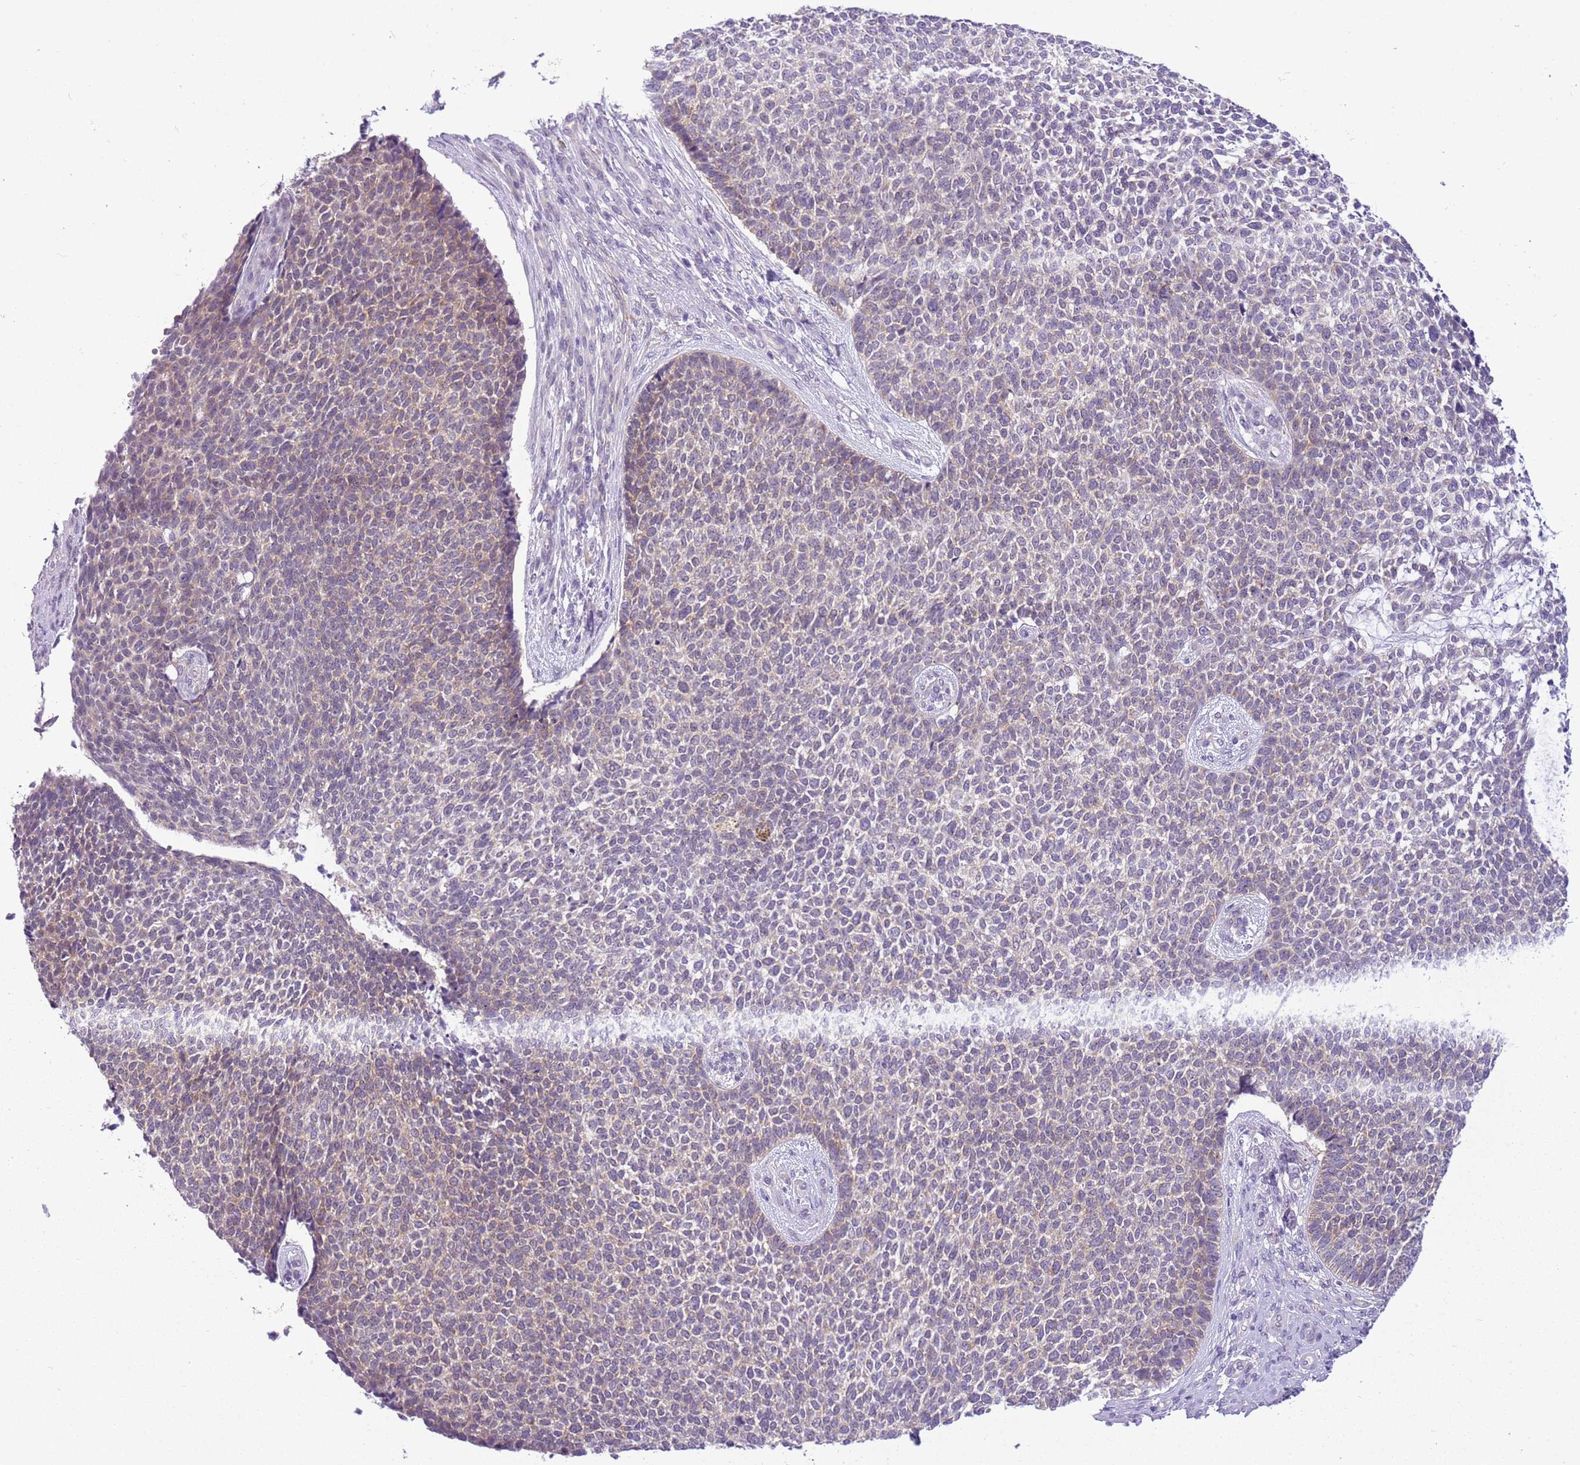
{"staining": {"intensity": "weak", "quantity": "<25%", "location": "cytoplasmic/membranous"}, "tissue": "skin cancer", "cell_type": "Tumor cells", "image_type": "cancer", "snomed": [{"axis": "morphology", "description": "Basal cell carcinoma"}, {"axis": "topography", "description": "Skin"}], "caption": "Immunohistochemical staining of human skin basal cell carcinoma displays no significant staining in tumor cells.", "gene": "FAM120C", "patient": {"sex": "female", "age": 84}}